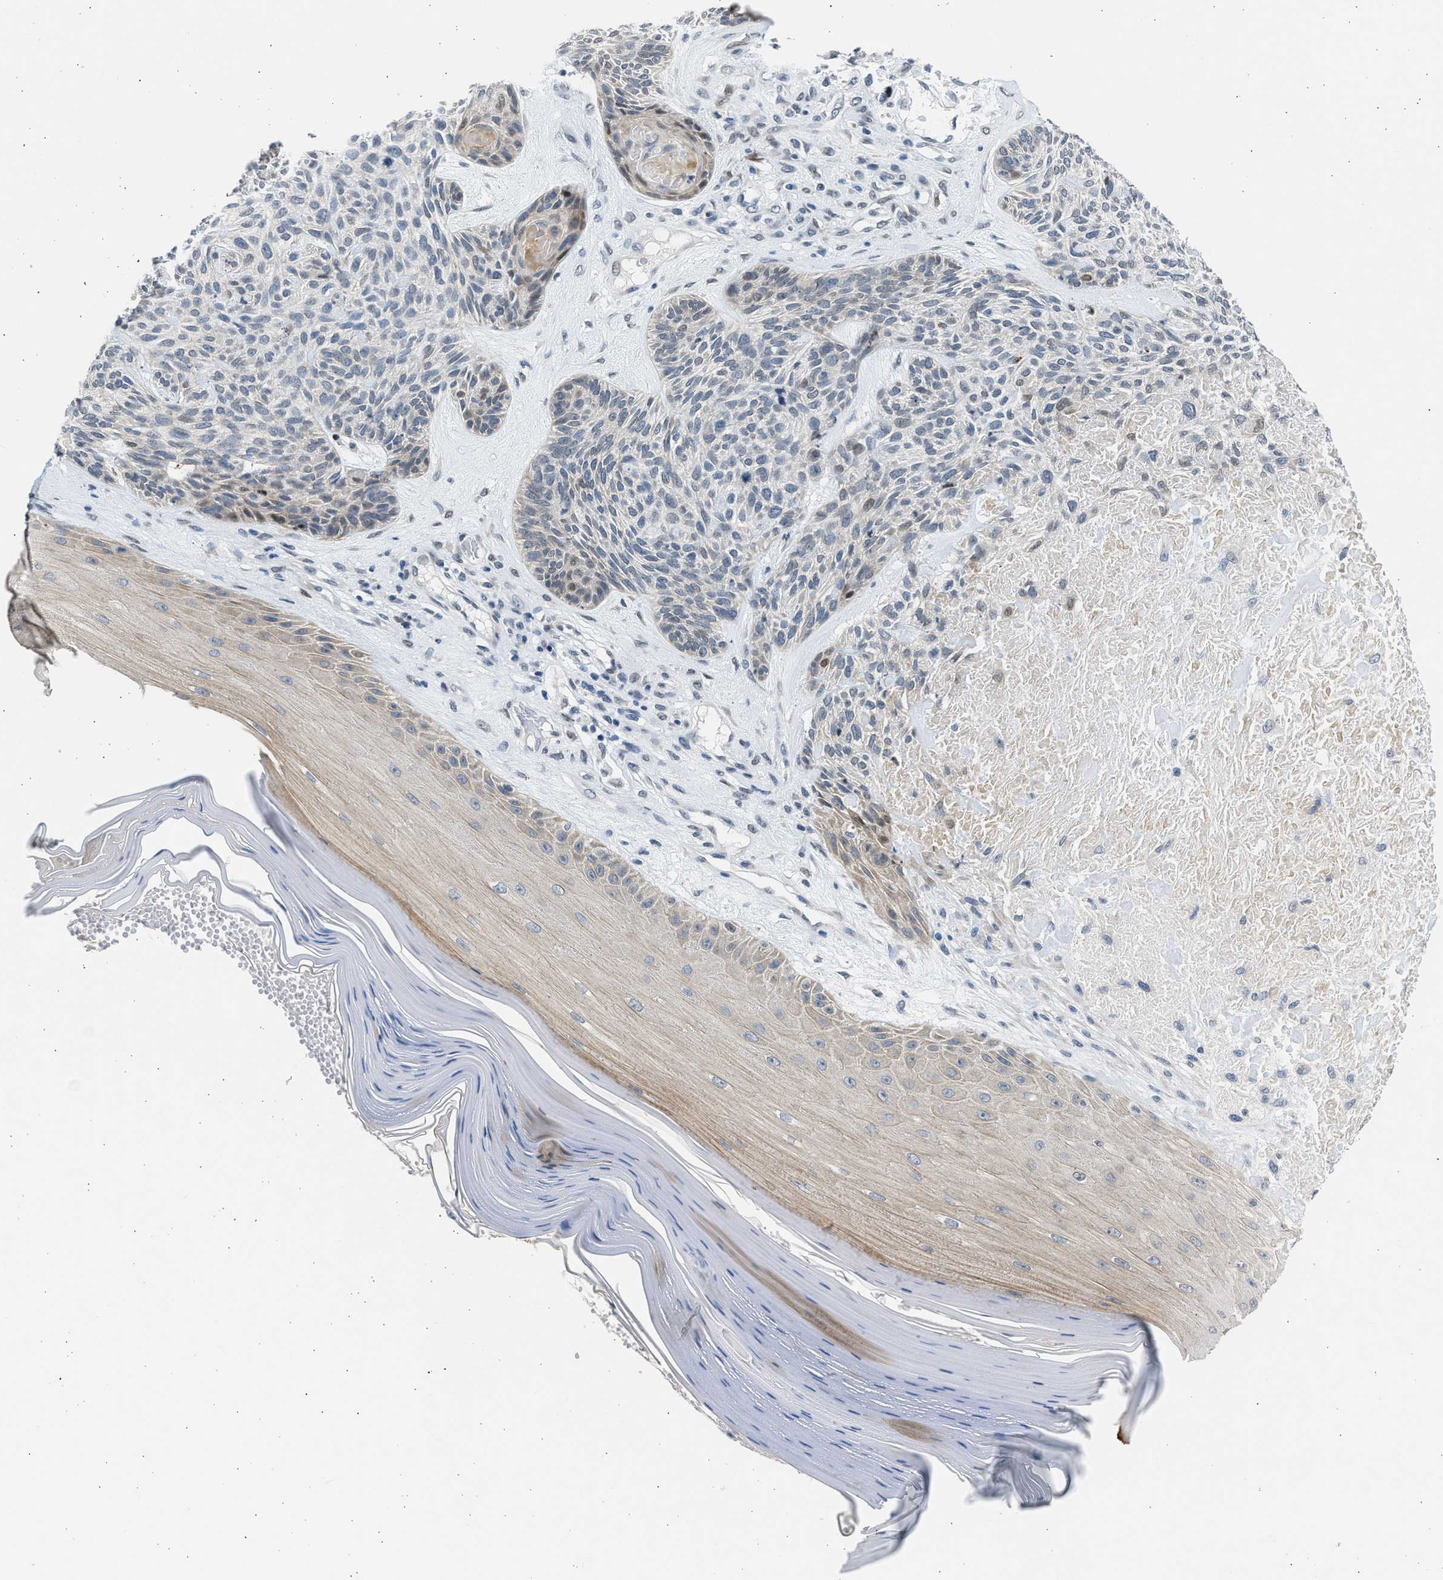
{"staining": {"intensity": "weak", "quantity": "<25%", "location": "cytoplasmic/membranous"}, "tissue": "skin cancer", "cell_type": "Tumor cells", "image_type": "cancer", "snomed": [{"axis": "morphology", "description": "Basal cell carcinoma"}, {"axis": "topography", "description": "Skin"}], "caption": "Tumor cells show no significant protein expression in skin cancer.", "gene": "HMGN3", "patient": {"sex": "male", "age": 55}}